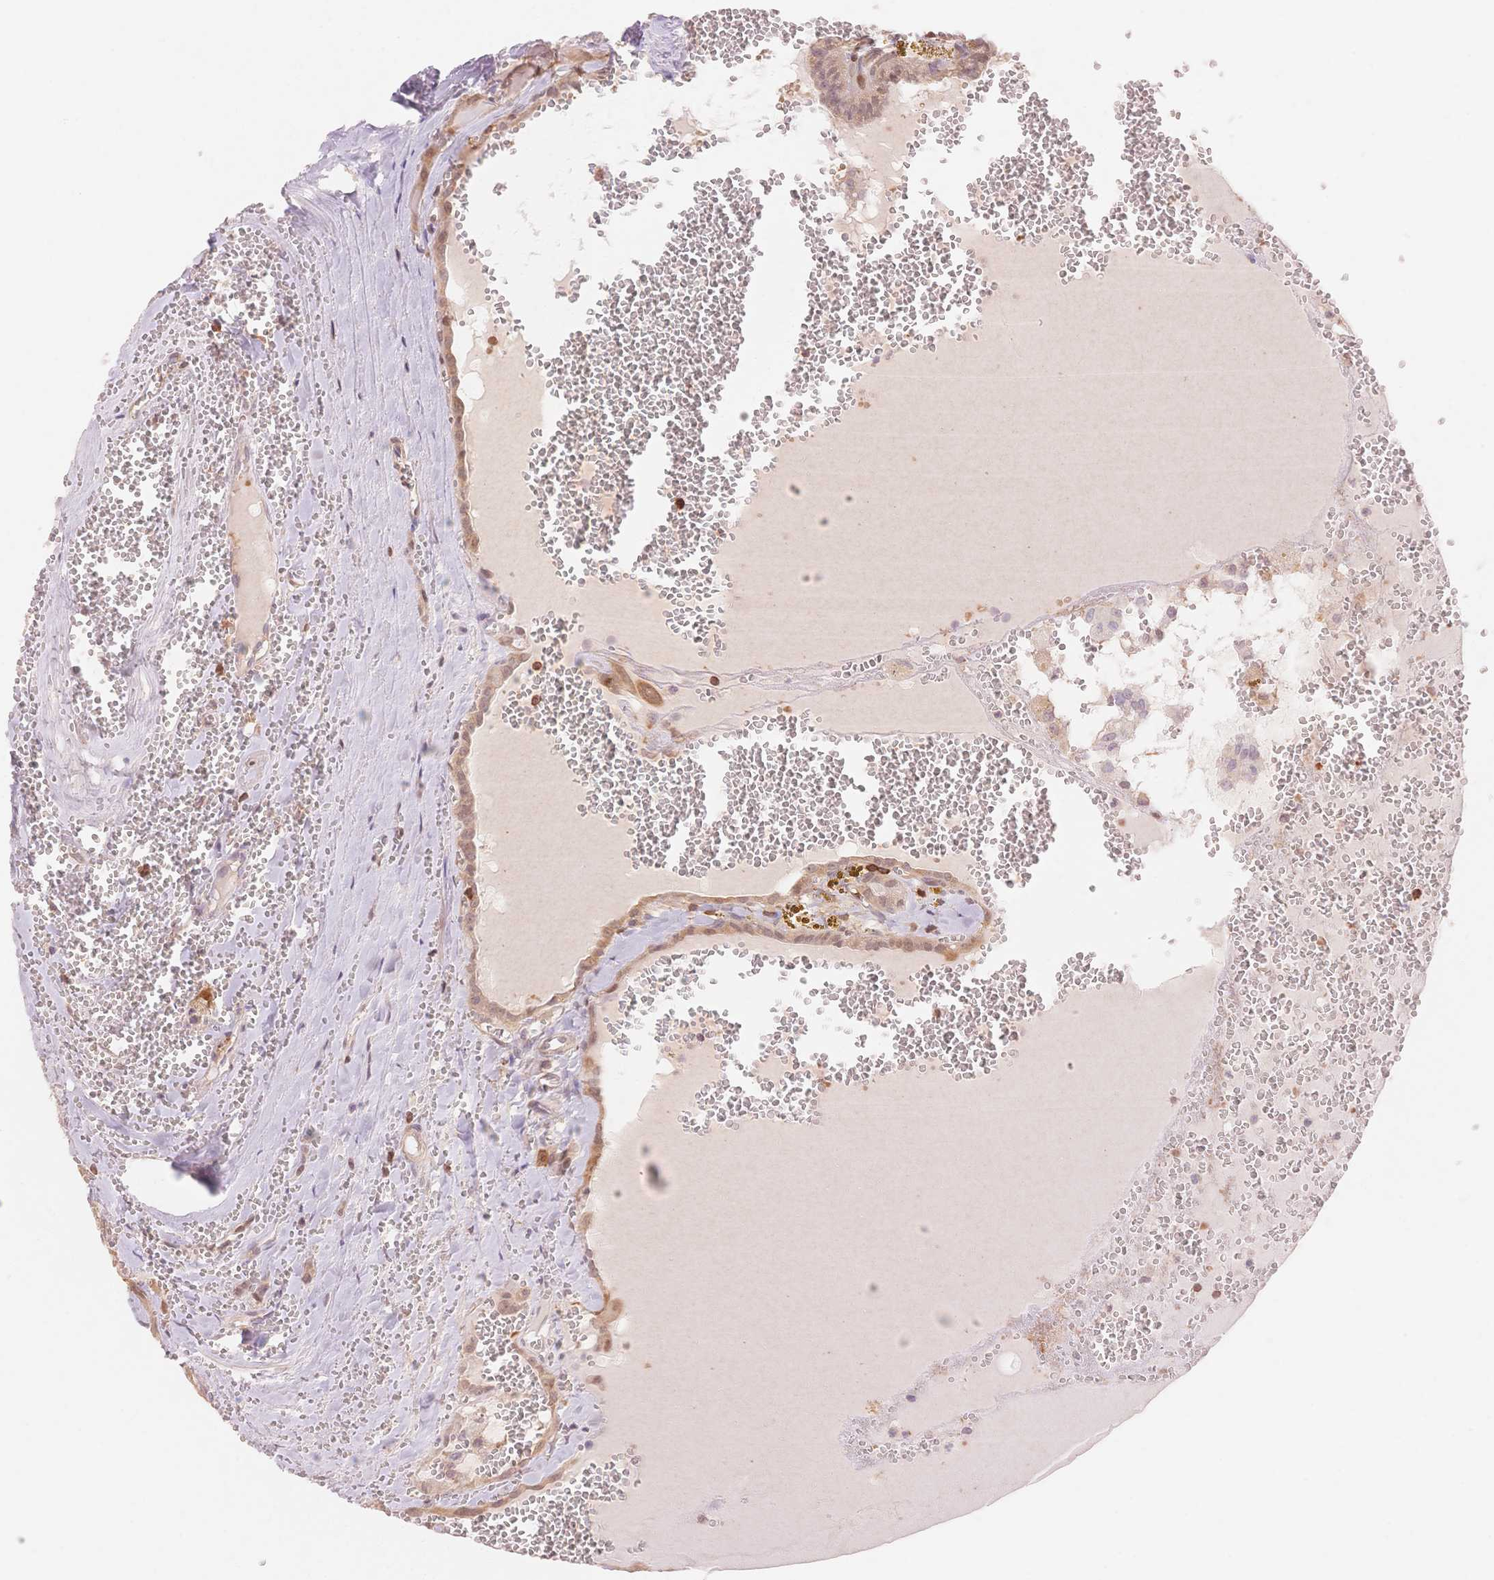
{"staining": {"intensity": "weak", "quantity": "25%-75%", "location": "cytoplasmic/membranous"}, "tissue": "thyroid cancer", "cell_type": "Tumor cells", "image_type": "cancer", "snomed": [{"axis": "morphology", "description": "Papillary adenocarcinoma, NOS"}, {"axis": "topography", "description": "Thyroid gland"}], "caption": "Human thyroid cancer (papillary adenocarcinoma) stained with a brown dye shows weak cytoplasmic/membranous positive expression in approximately 25%-75% of tumor cells.", "gene": "STK39", "patient": {"sex": "female", "age": 21}}